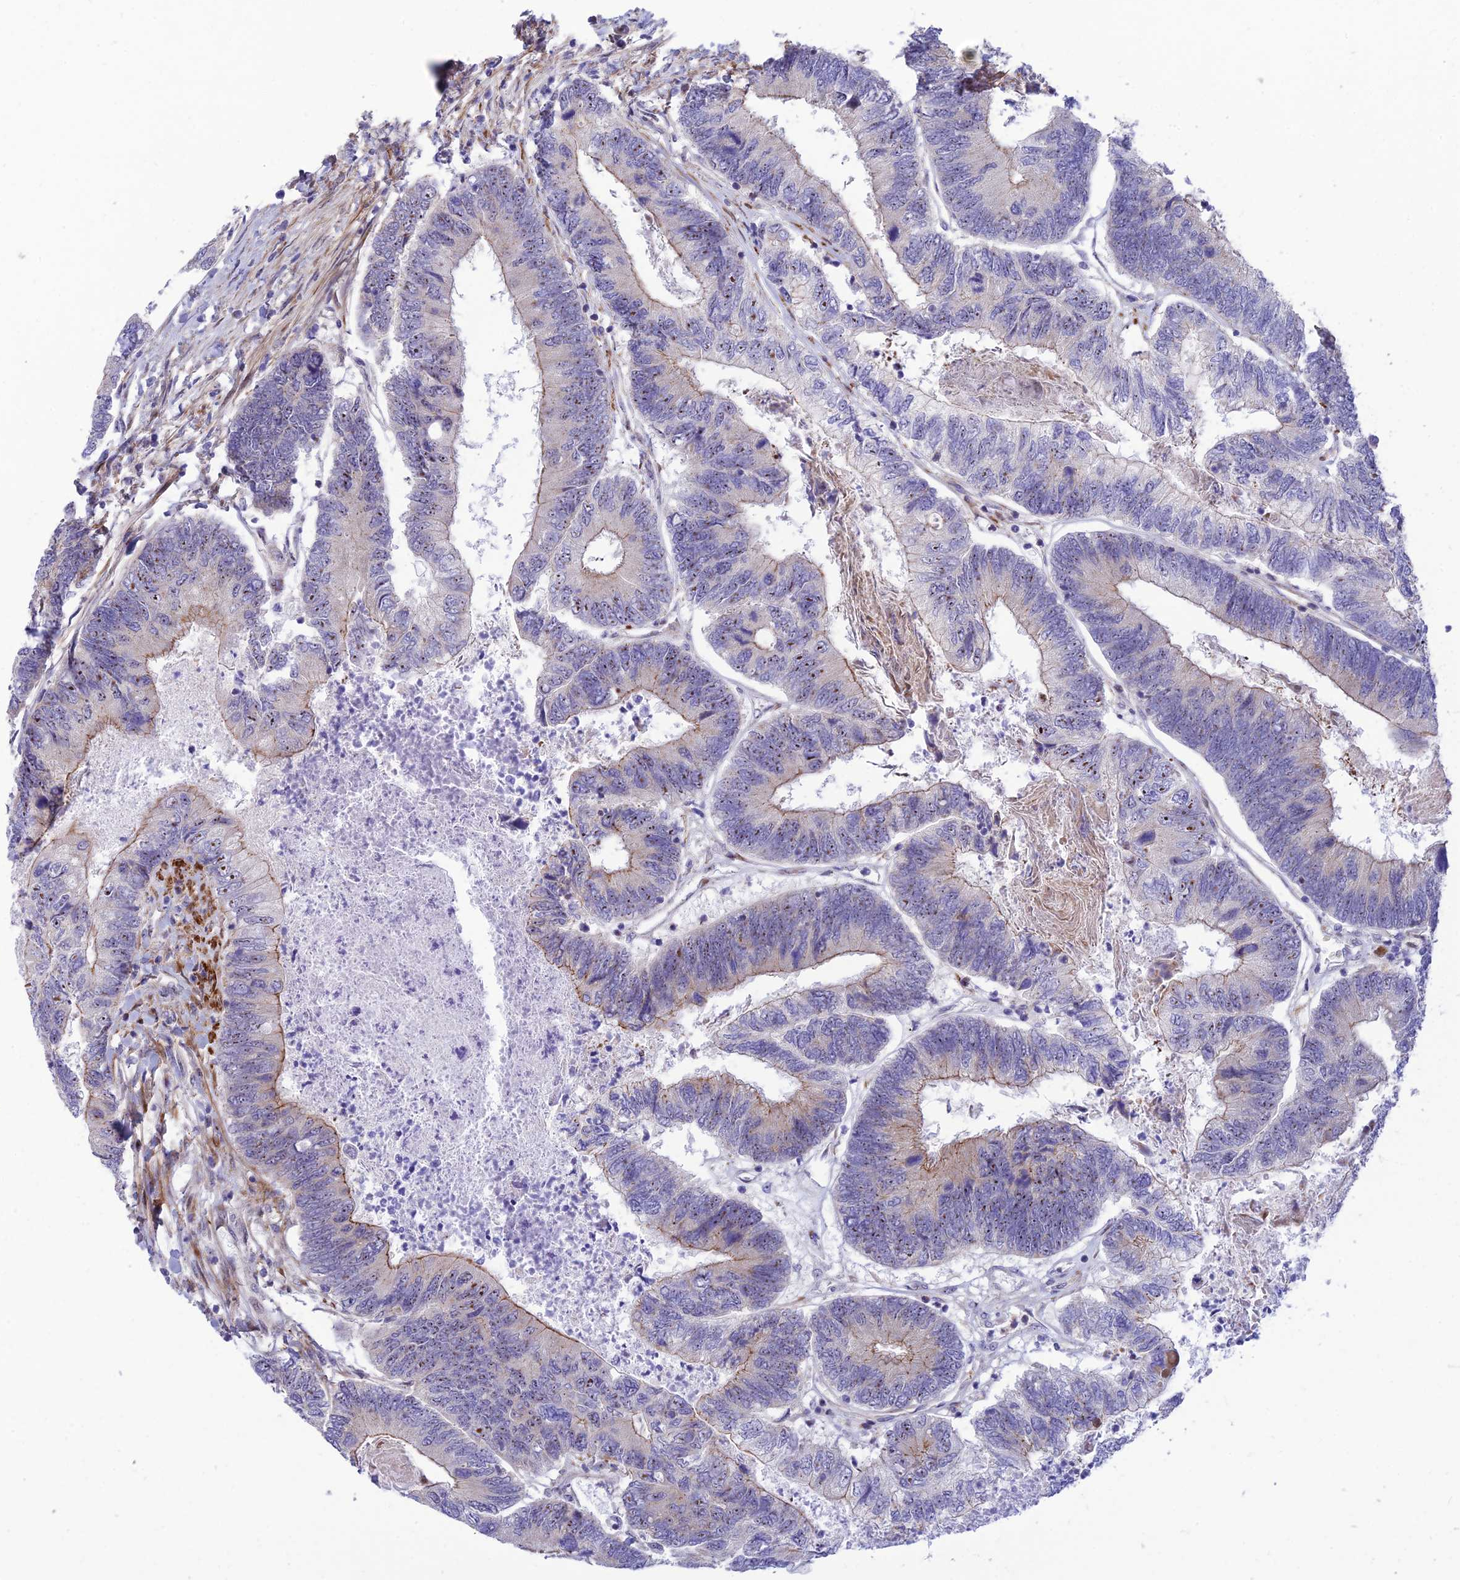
{"staining": {"intensity": "weak", "quantity": "<25%", "location": "cytoplasmic/membranous"}, "tissue": "colorectal cancer", "cell_type": "Tumor cells", "image_type": "cancer", "snomed": [{"axis": "morphology", "description": "Adenocarcinoma, NOS"}, {"axis": "topography", "description": "Colon"}], "caption": "Colorectal adenocarcinoma stained for a protein using immunohistochemistry displays no expression tumor cells.", "gene": "KBTBD7", "patient": {"sex": "female", "age": 67}}